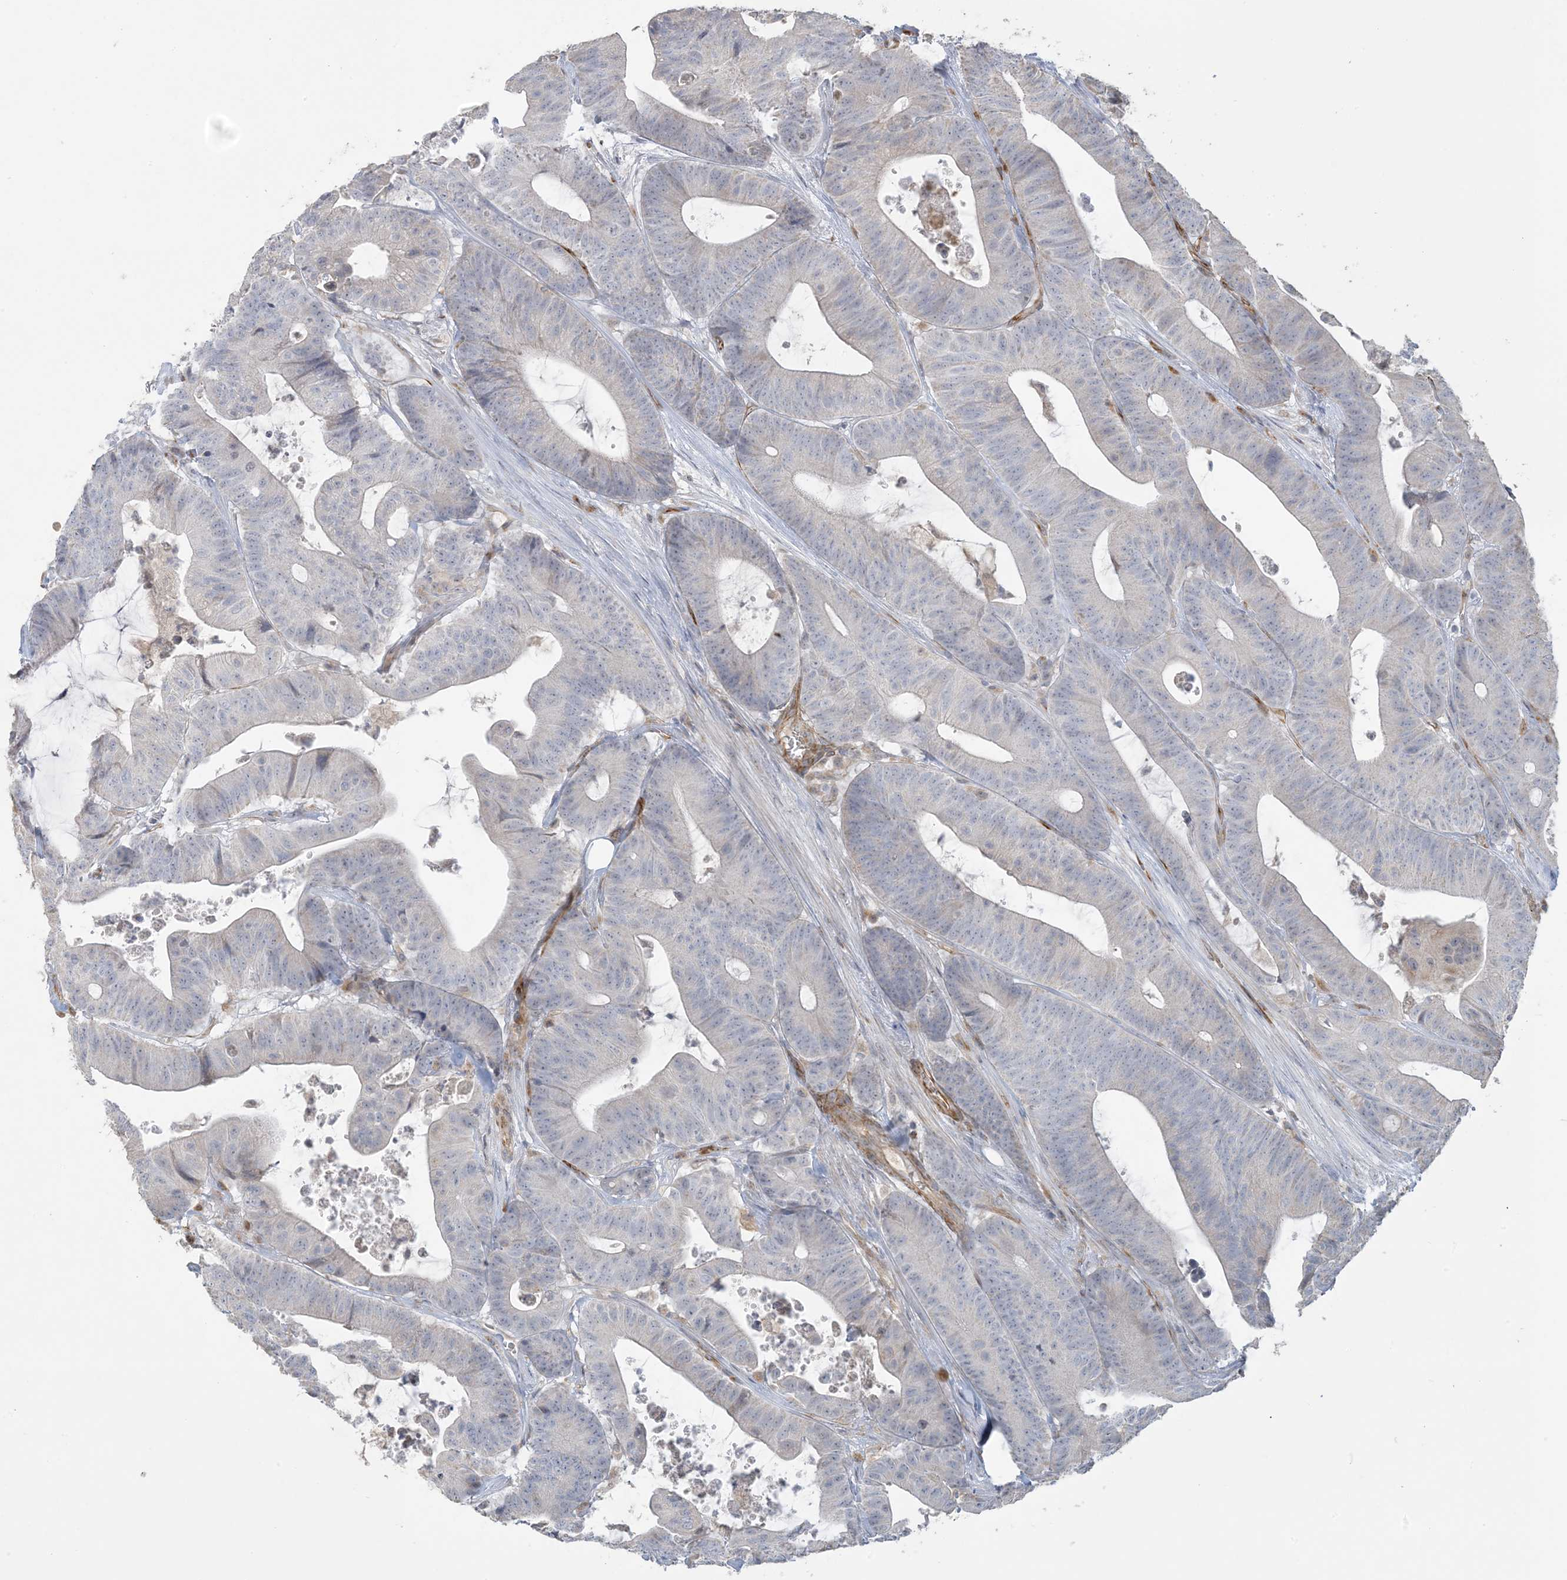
{"staining": {"intensity": "negative", "quantity": "none", "location": "none"}, "tissue": "colorectal cancer", "cell_type": "Tumor cells", "image_type": "cancer", "snomed": [{"axis": "morphology", "description": "Adenocarcinoma, NOS"}, {"axis": "topography", "description": "Colon"}], "caption": "Tumor cells show no significant expression in colorectal cancer (adenocarcinoma).", "gene": "AGA", "patient": {"sex": "female", "age": 84}}